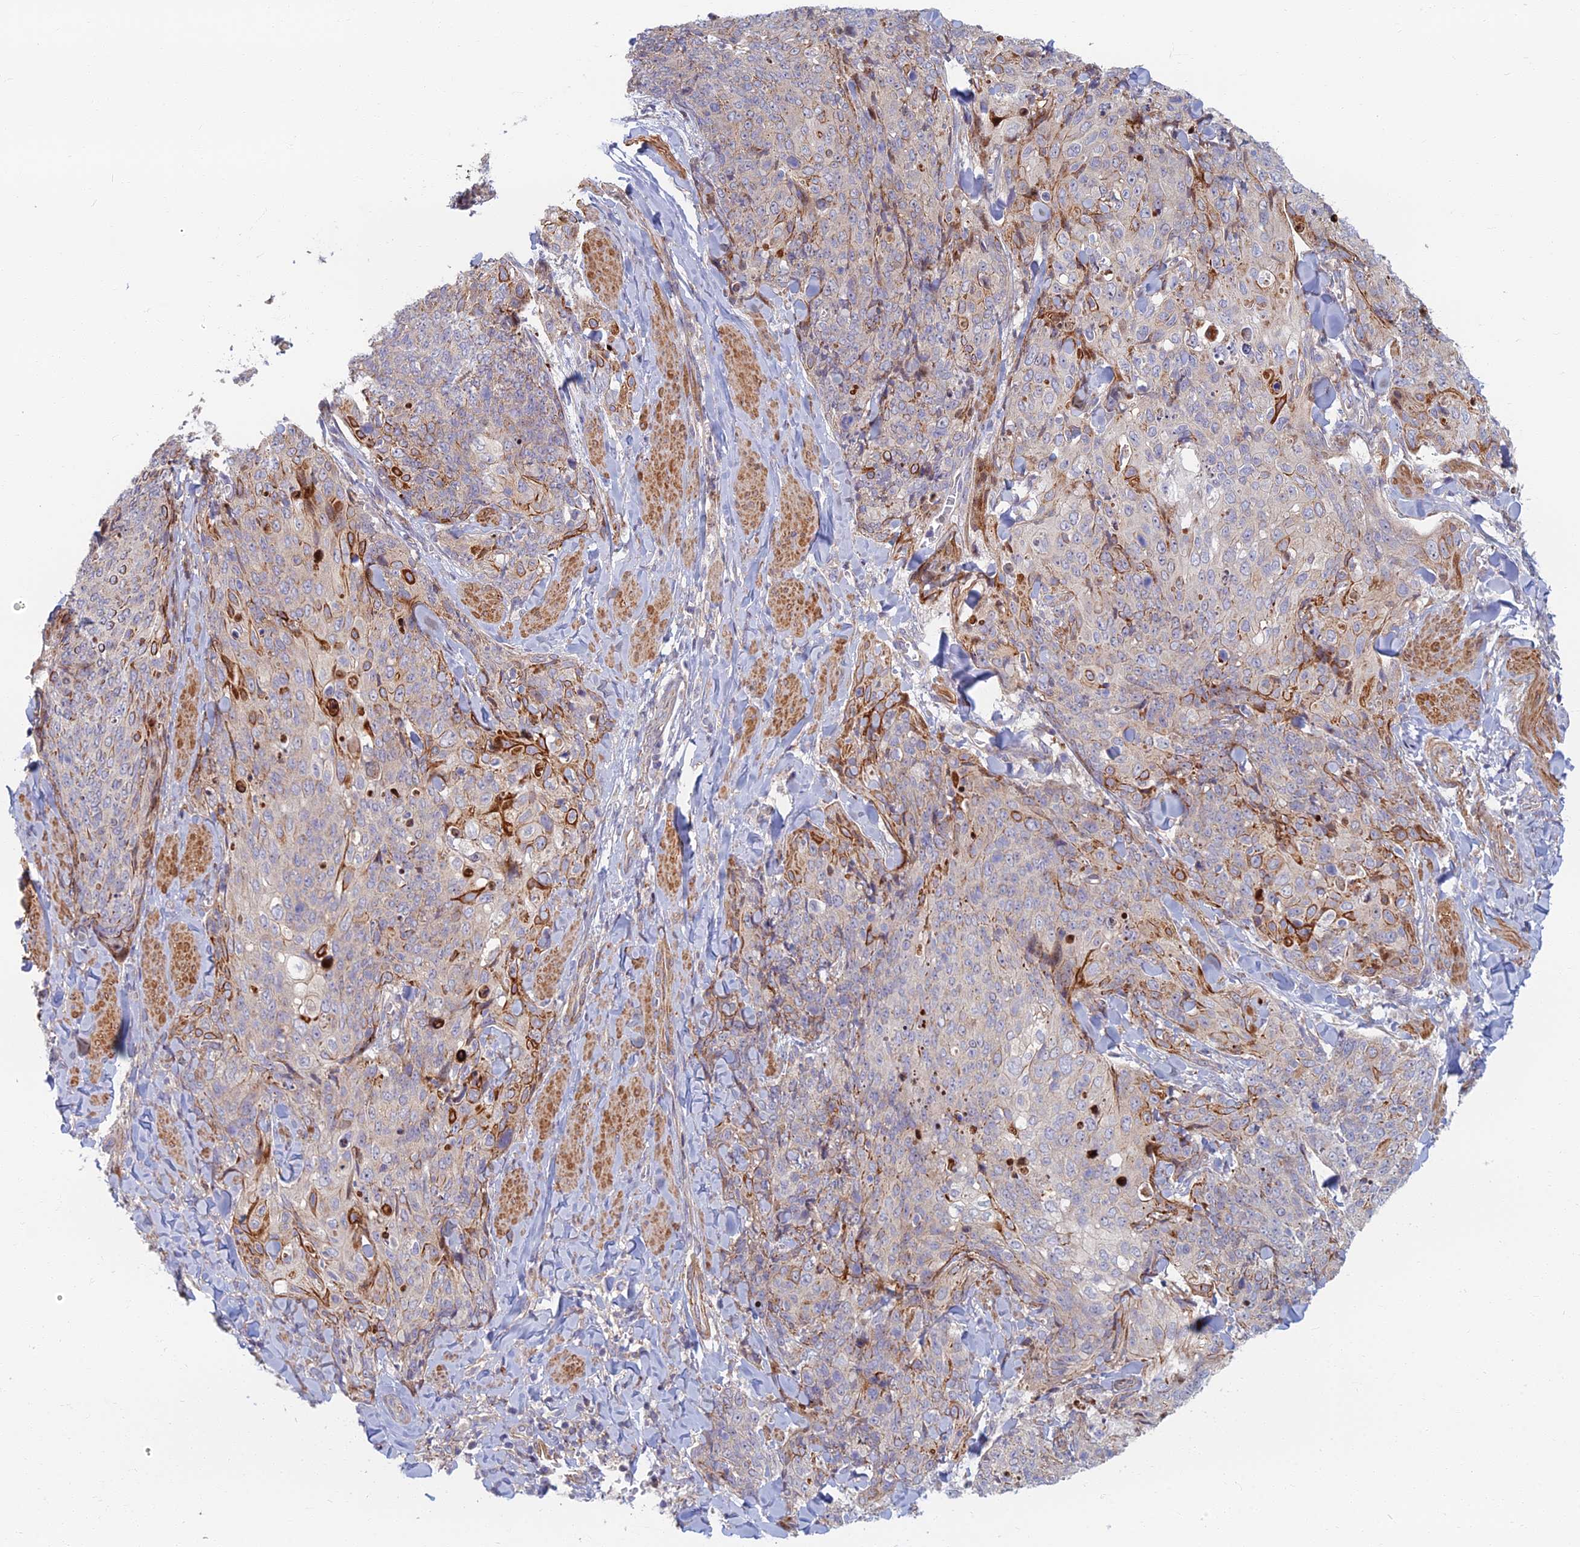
{"staining": {"intensity": "moderate", "quantity": "<25%", "location": "cytoplasmic/membranous"}, "tissue": "skin cancer", "cell_type": "Tumor cells", "image_type": "cancer", "snomed": [{"axis": "morphology", "description": "Squamous cell carcinoma, NOS"}, {"axis": "topography", "description": "Skin"}, {"axis": "topography", "description": "Vulva"}], "caption": "Squamous cell carcinoma (skin) stained with a protein marker shows moderate staining in tumor cells.", "gene": "C15orf40", "patient": {"sex": "female", "age": 85}}